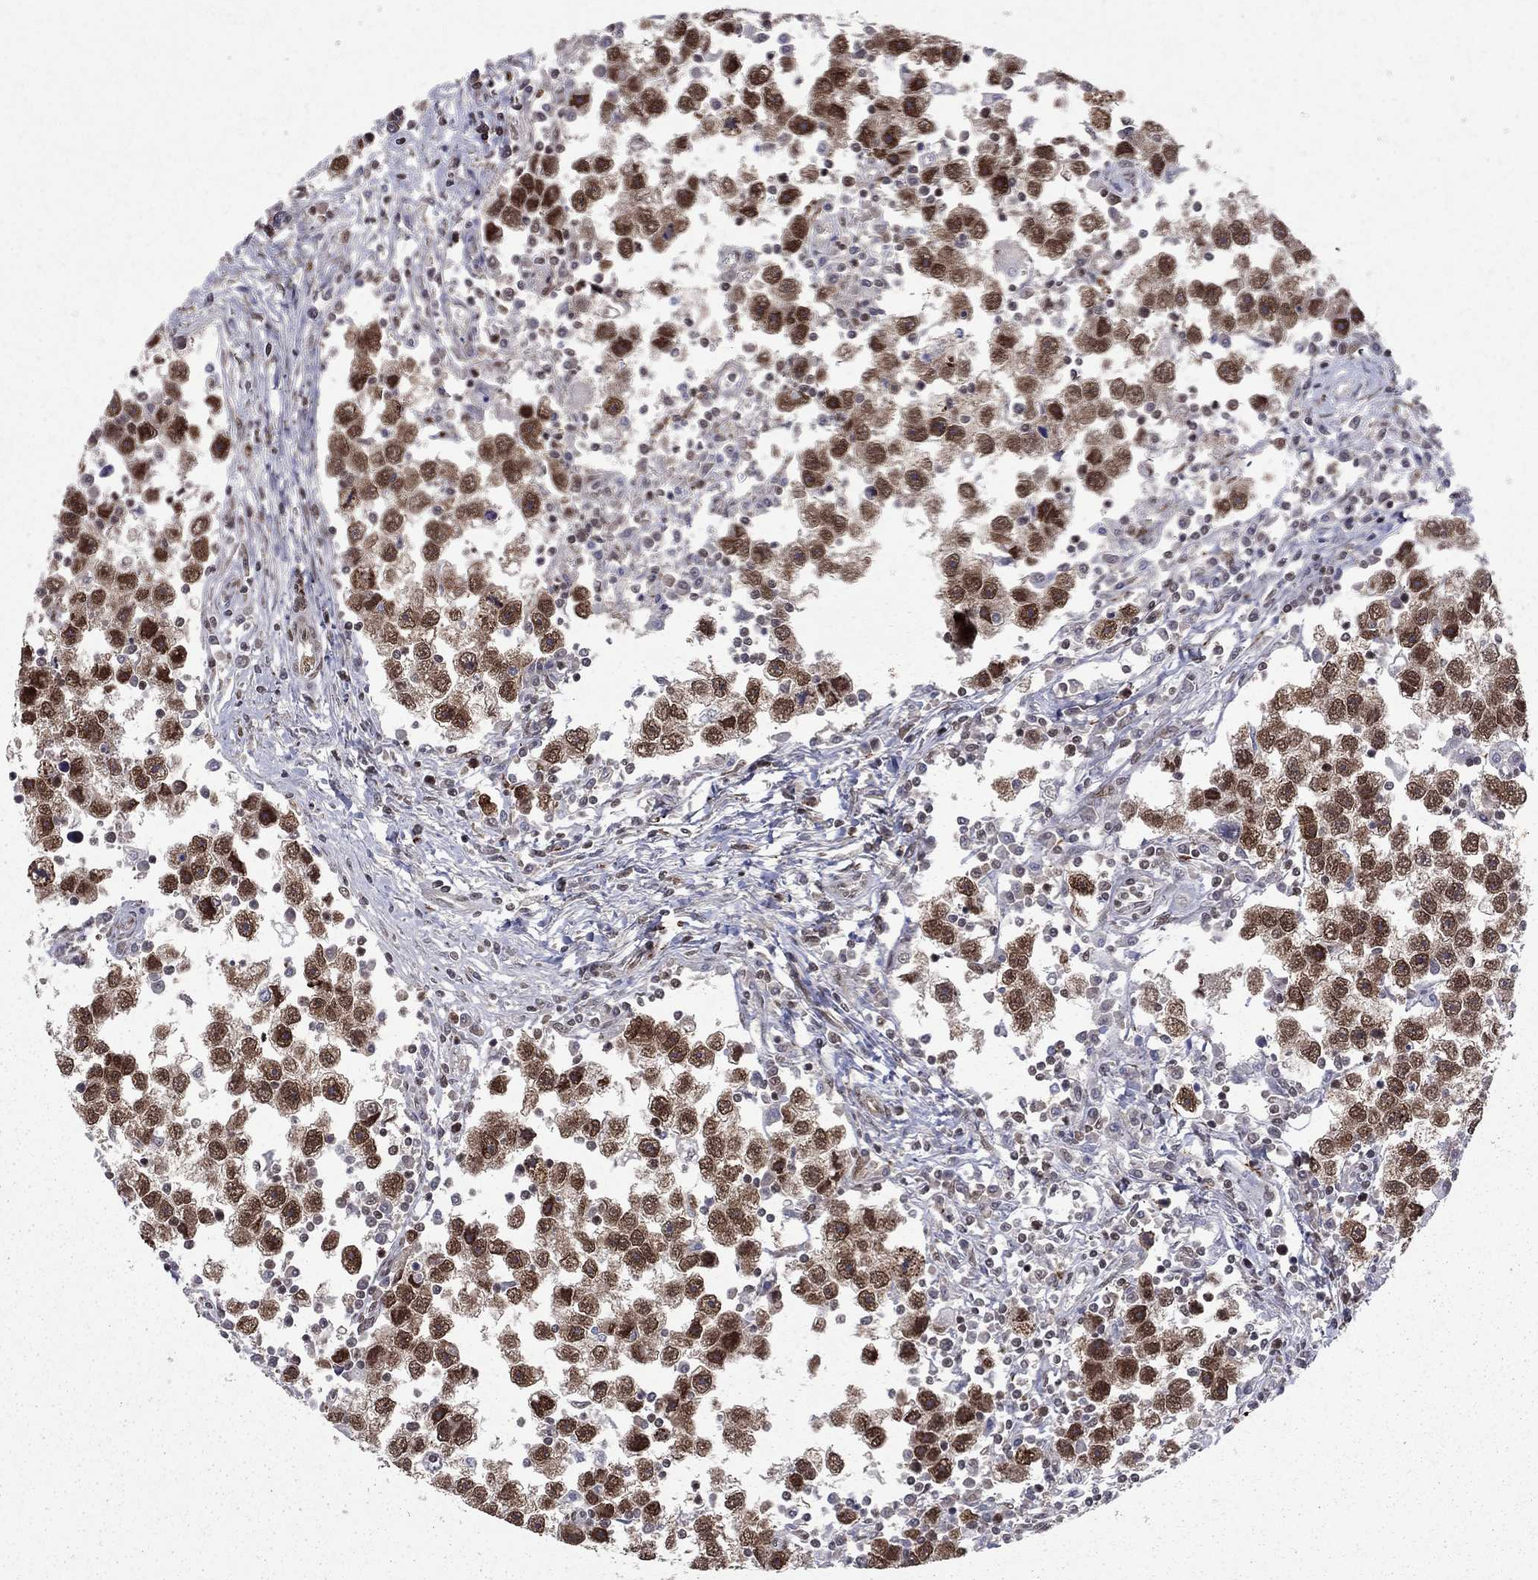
{"staining": {"intensity": "strong", "quantity": ">75%", "location": "nuclear"}, "tissue": "testis cancer", "cell_type": "Tumor cells", "image_type": "cancer", "snomed": [{"axis": "morphology", "description": "Seminoma, NOS"}, {"axis": "topography", "description": "Testis"}], "caption": "Brown immunohistochemical staining in testis cancer (seminoma) demonstrates strong nuclear positivity in approximately >75% of tumor cells.", "gene": "SAP30L", "patient": {"sex": "male", "age": 30}}